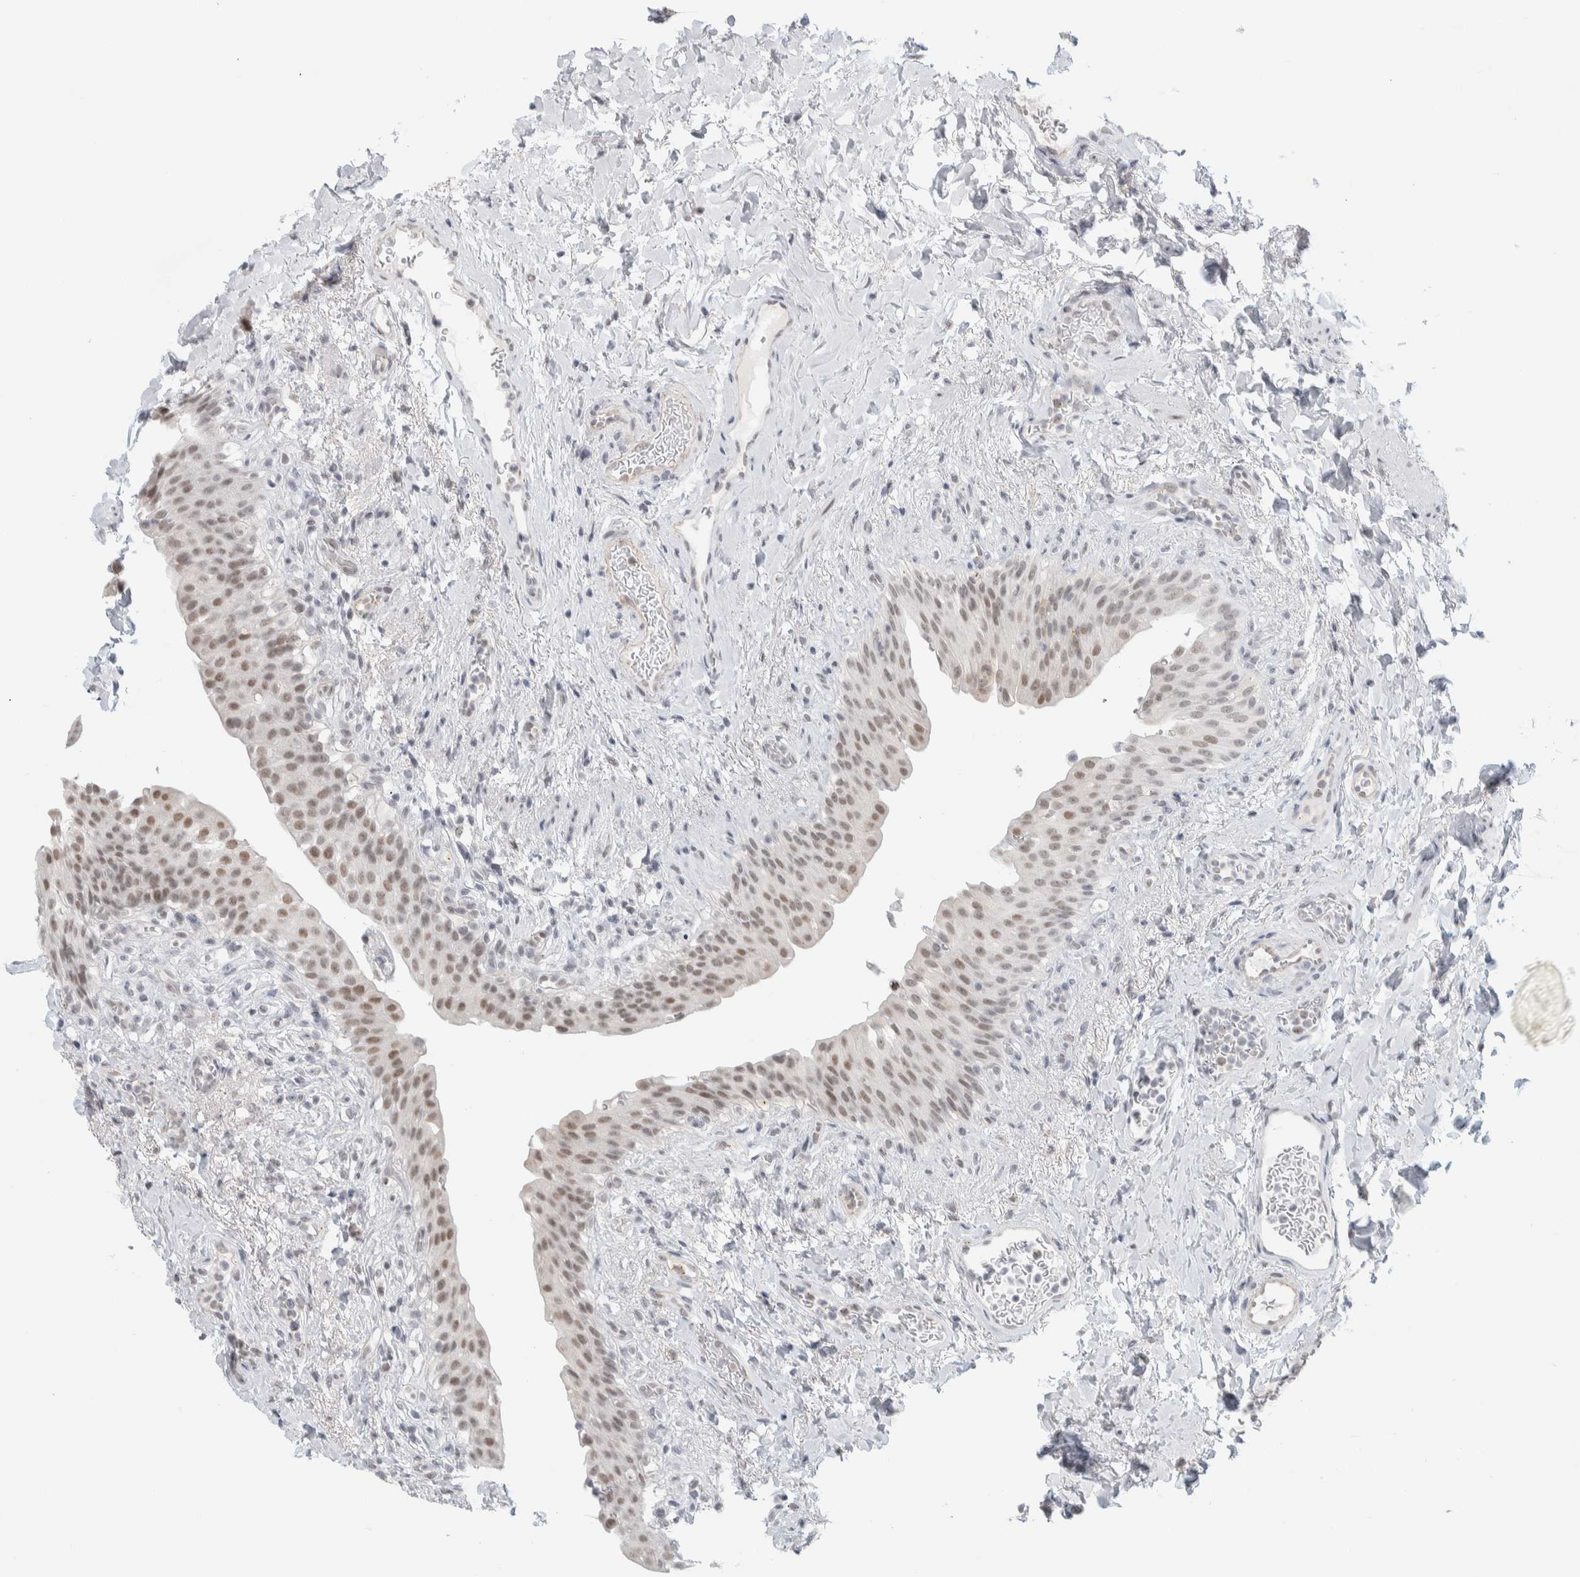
{"staining": {"intensity": "weak", "quantity": "25%-75%", "location": "nuclear"}, "tissue": "urinary bladder", "cell_type": "Urothelial cells", "image_type": "normal", "snomed": [{"axis": "morphology", "description": "Normal tissue, NOS"}, {"axis": "topography", "description": "Urinary bladder"}], "caption": "DAB (3,3'-diaminobenzidine) immunohistochemical staining of benign urinary bladder exhibits weak nuclear protein staining in approximately 25%-75% of urothelial cells.", "gene": "CDH17", "patient": {"sex": "female", "age": 60}}